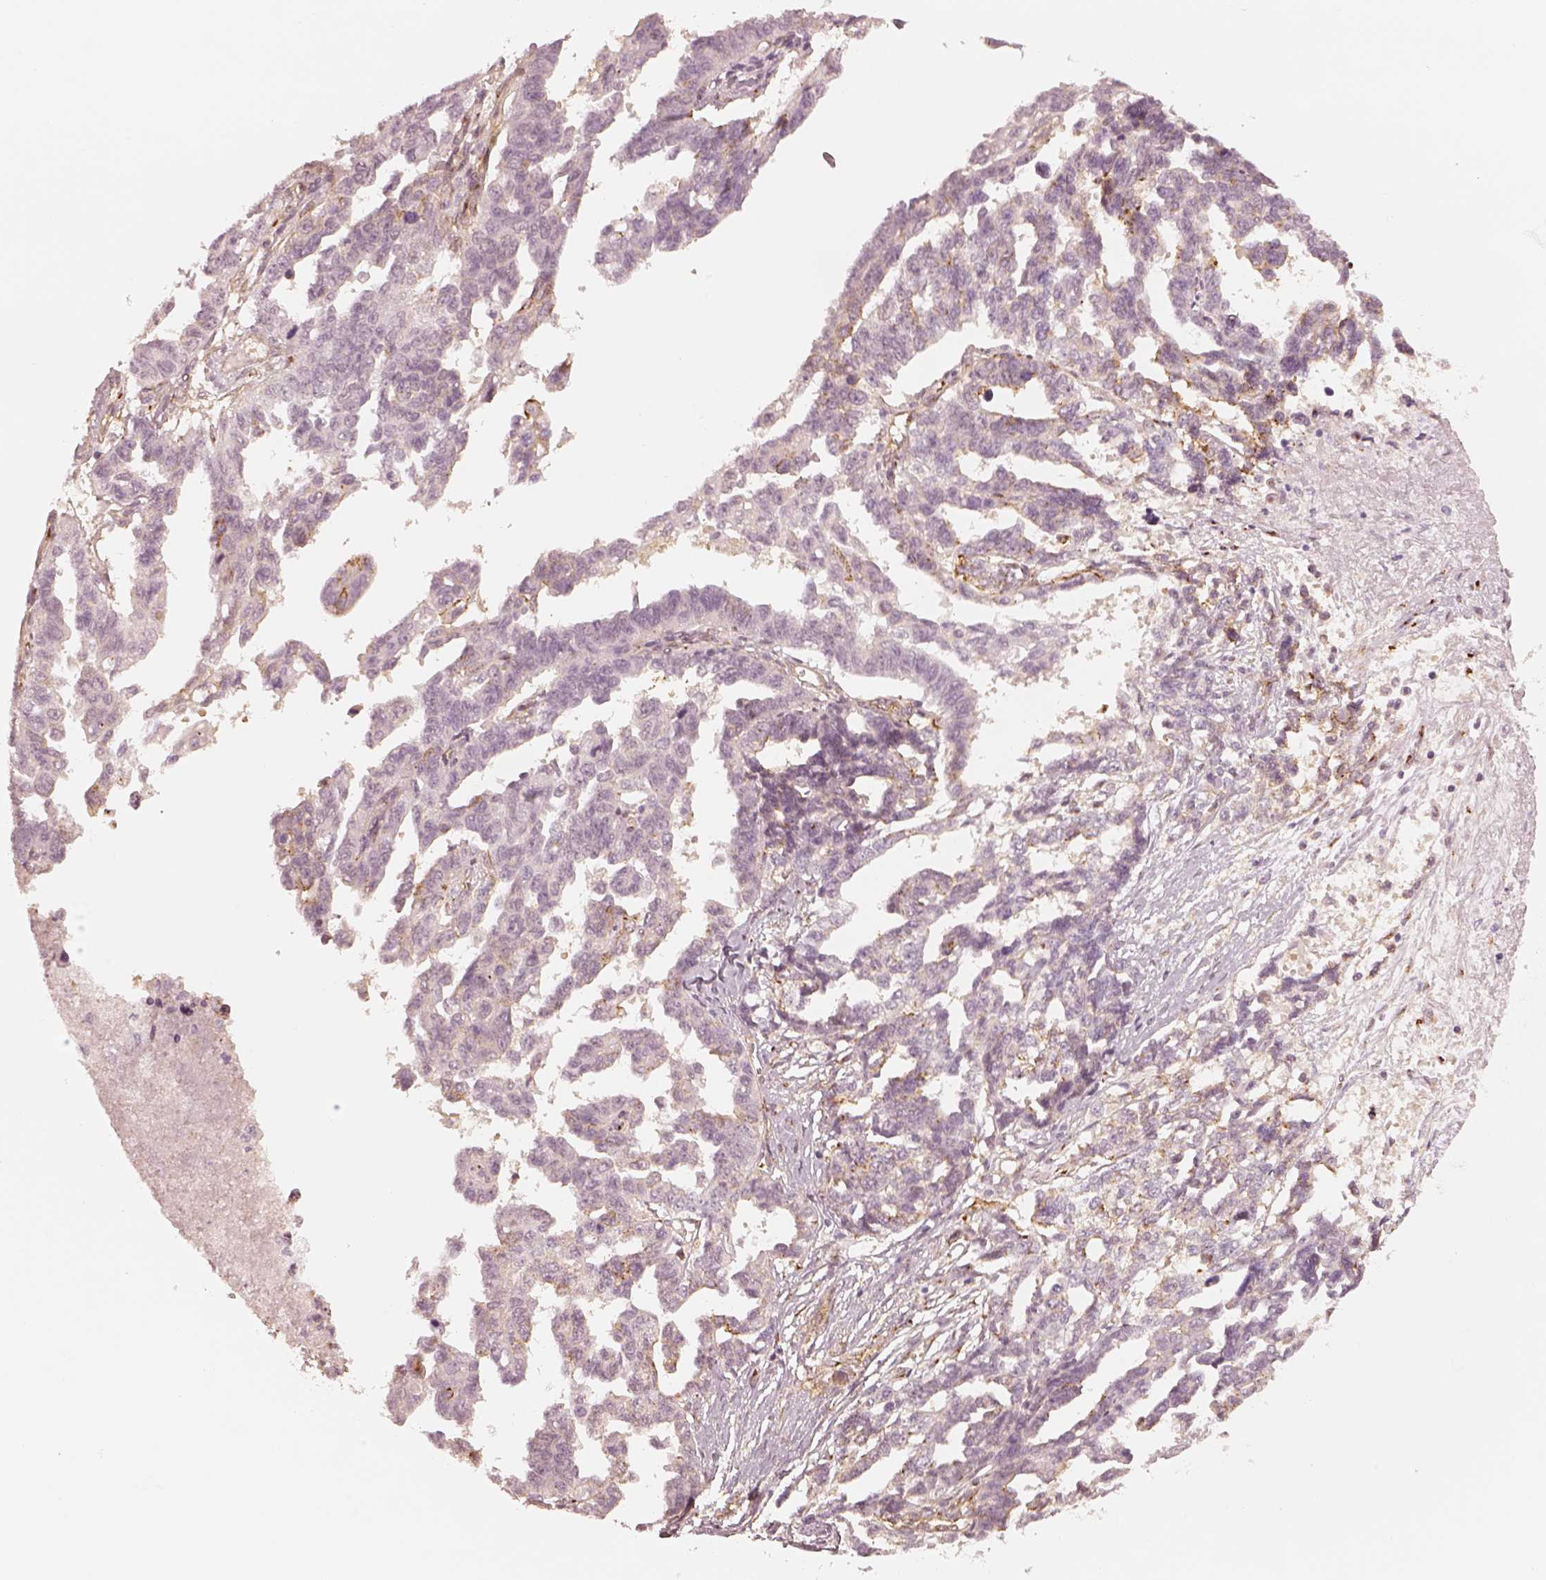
{"staining": {"intensity": "moderate", "quantity": "<25%", "location": "cytoplasmic/membranous"}, "tissue": "ovarian cancer", "cell_type": "Tumor cells", "image_type": "cancer", "snomed": [{"axis": "morphology", "description": "Cystadenocarcinoma, serous, NOS"}, {"axis": "topography", "description": "Ovary"}], "caption": "About <25% of tumor cells in ovarian serous cystadenocarcinoma reveal moderate cytoplasmic/membranous protein expression as visualized by brown immunohistochemical staining.", "gene": "GORASP2", "patient": {"sex": "female", "age": 69}}